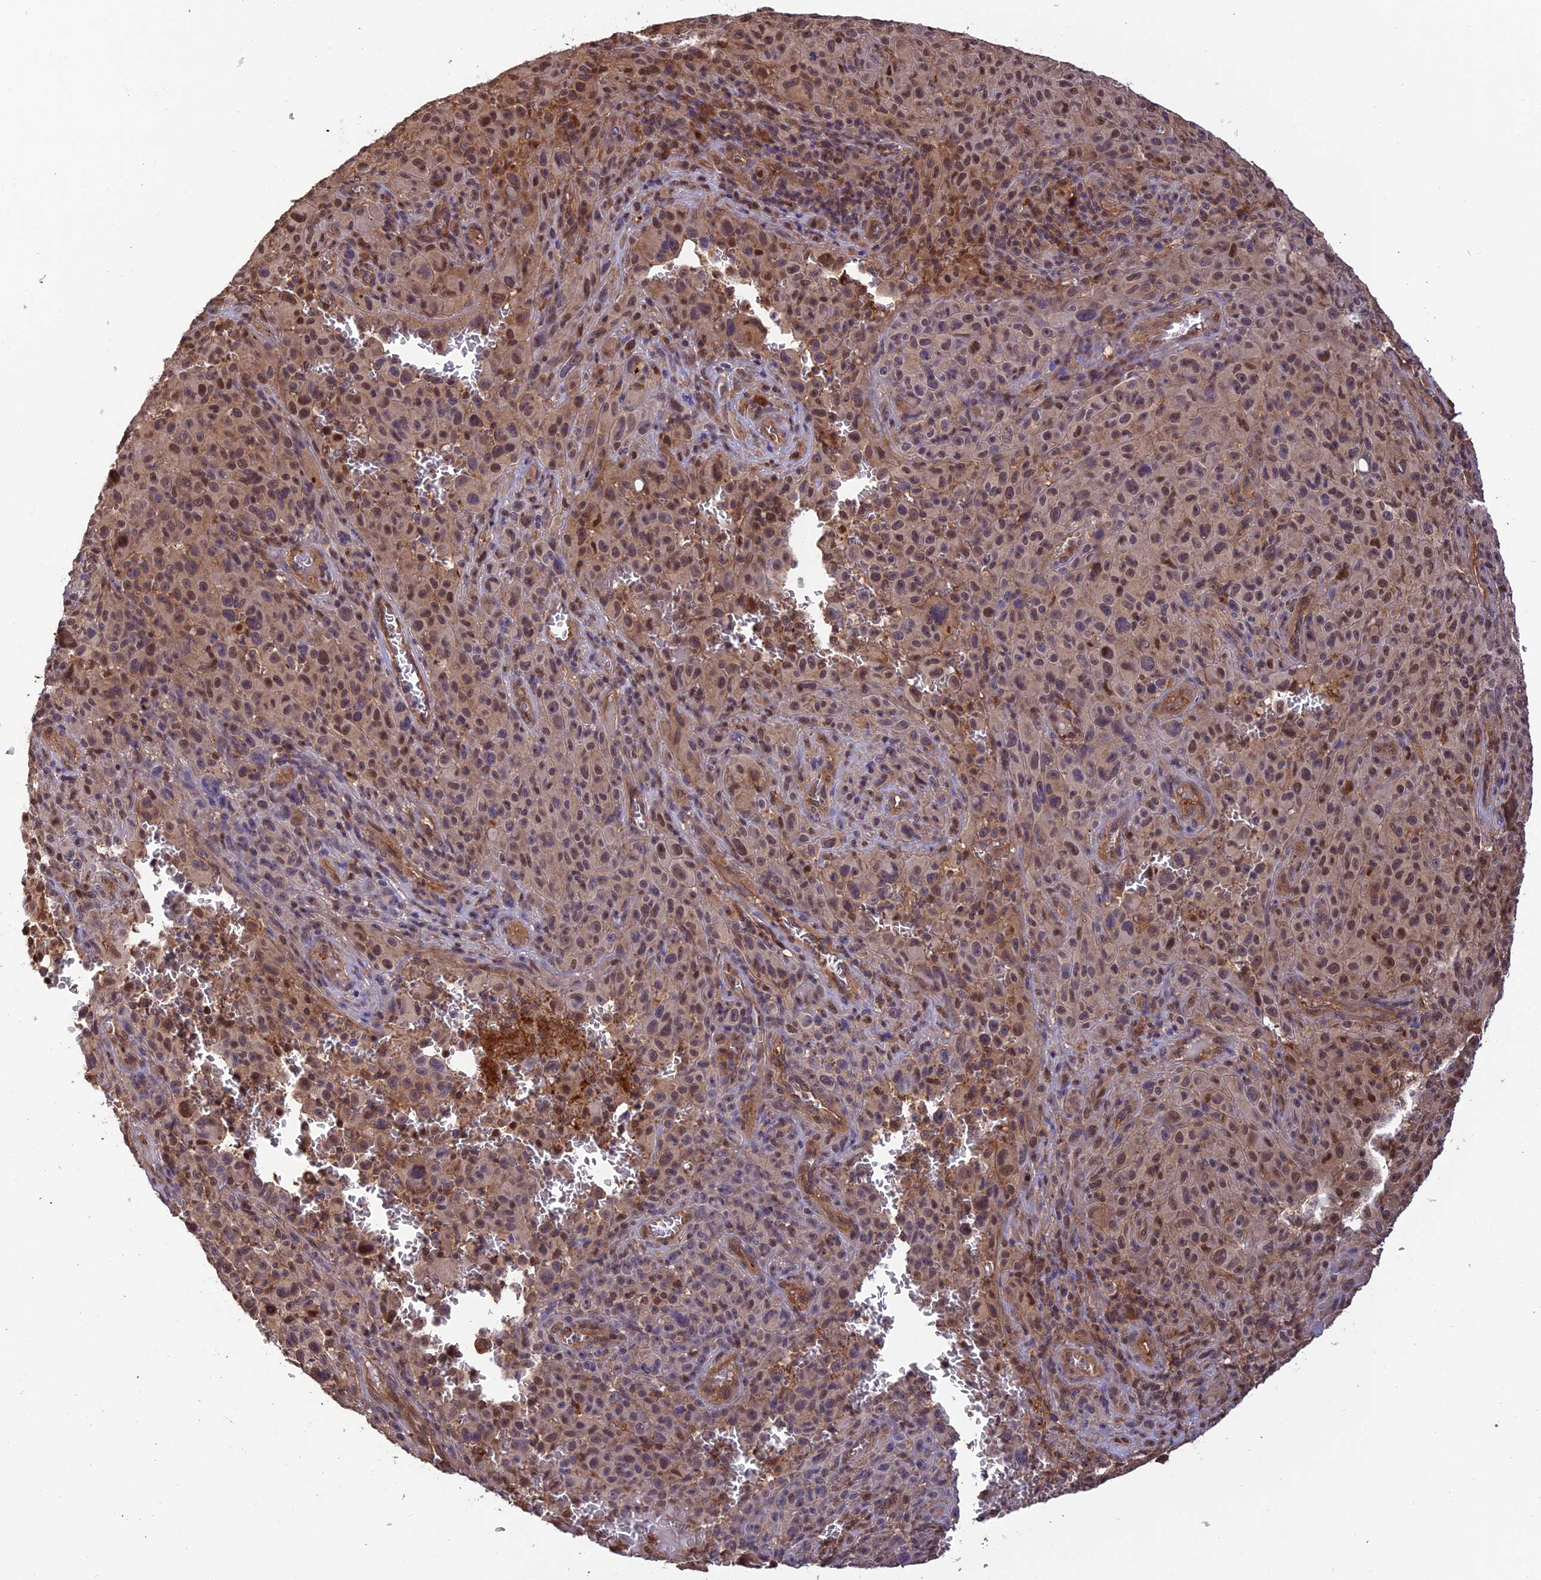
{"staining": {"intensity": "moderate", "quantity": ">75%", "location": "cytoplasmic/membranous,nuclear"}, "tissue": "melanoma", "cell_type": "Tumor cells", "image_type": "cancer", "snomed": [{"axis": "morphology", "description": "Malignant melanoma, NOS"}, {"axis": "topography", "description": "Skin"}], "caption": "Immunohistochemistry (IHC) micrograph of malignant melanoma stained for a protein (brown), which shows medium levels of moderate cytoplasmic/membranous and nuclear staining in approximately >75% of tumor cells.", "gene": "PSMB3", "patient": {"sex": "female", "age": 82}}